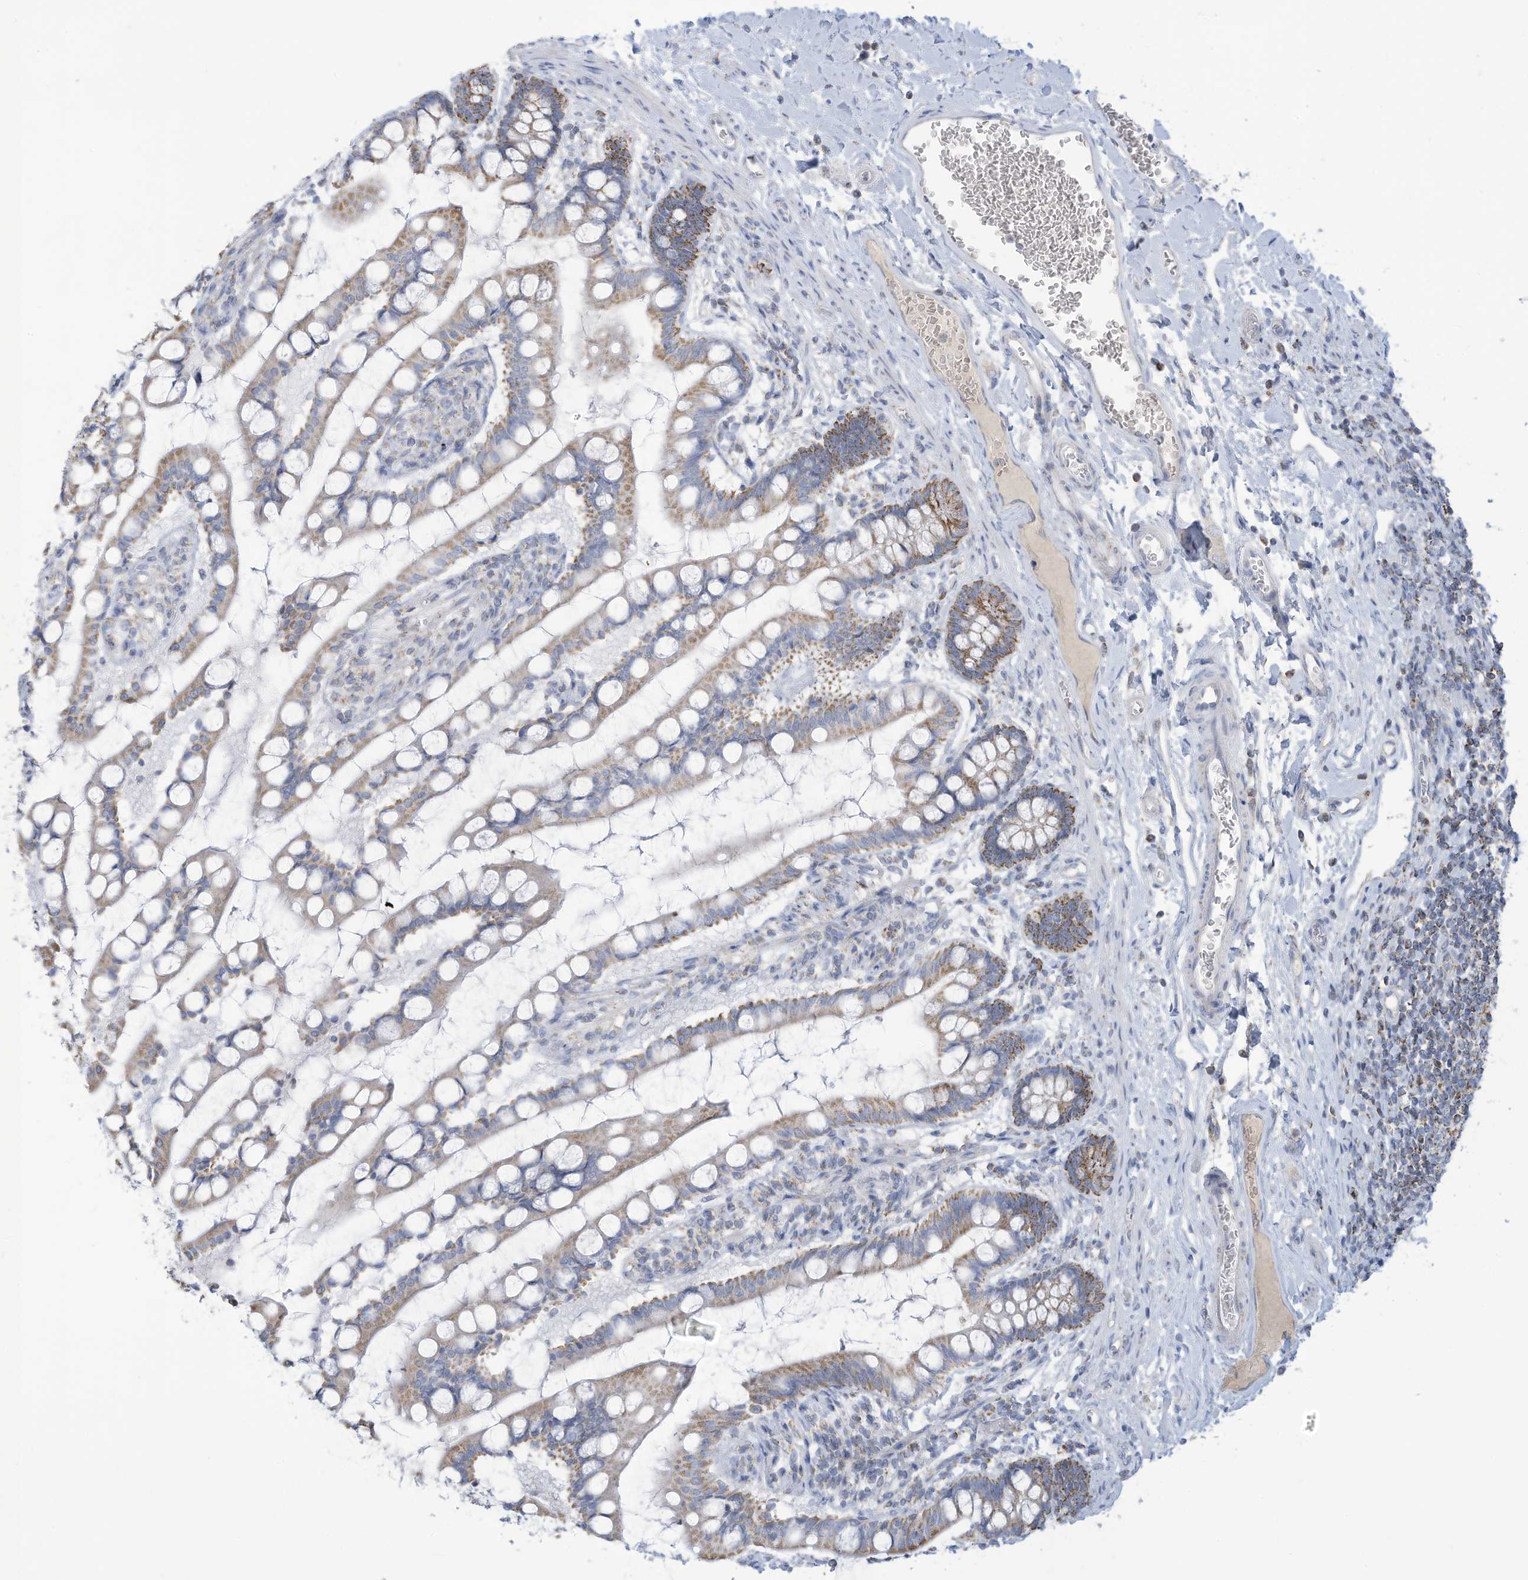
{"staining": {"intensity": "moderate", "quantity": "25%-75%", "location": "cytoplasmic/membranous"}, "tissue": "small intestine", "cell_type": "Glandular cells", "image_type": "normal", "snomed": [{"axis": "morphology", "description": "Normal tissue, NOS"}, {"axis": "topography", "description": "Small intestine"}], "caption": "About 25%-75% of glandular cells in benign small intestine display moderate cytoplasmic/membranous protein expression as visualized by brown immunohistochemical staining.", "gene": "NLN", "patient": {"sex": "male", "age": 52}}